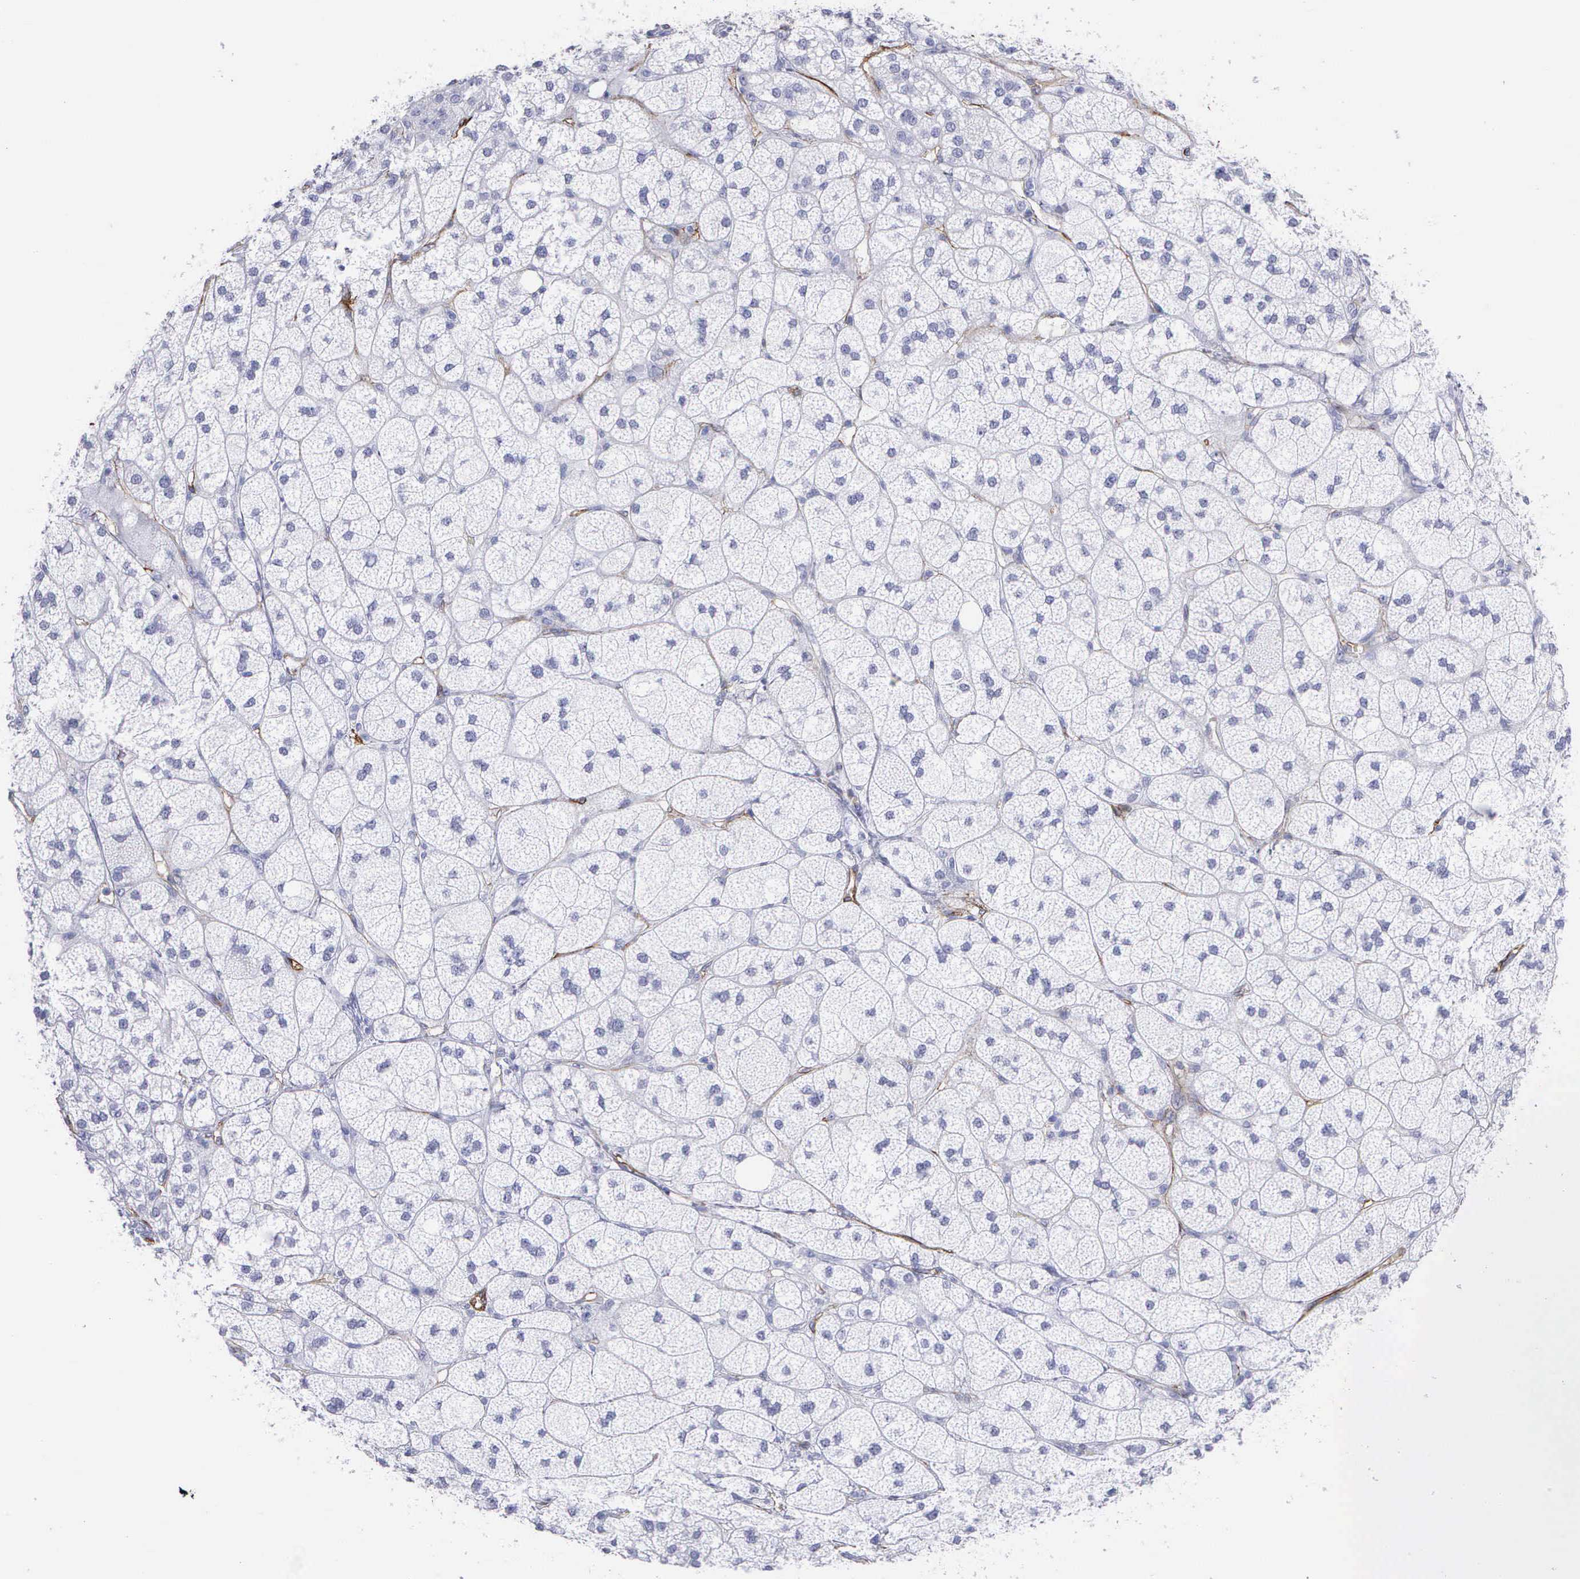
{"staining": {"intensity": "negative", "quantity": "none", "location": "none"}, "tissue": "adrenal gland", "cell_type": "Glandular cells", "image_type": "normal", "snomed": [{"axis": "morphology", "description": "Normal tissue, NOS"}, {"axis": "topography", "description": "Adrenal gland"}], "caption": "DAB immunohistochemical staining of normal human adrenal gland displays no significant positivity in glandular cells.", "gene": "MAGEB10", "patient": {"sex": "female", "age": 60}}